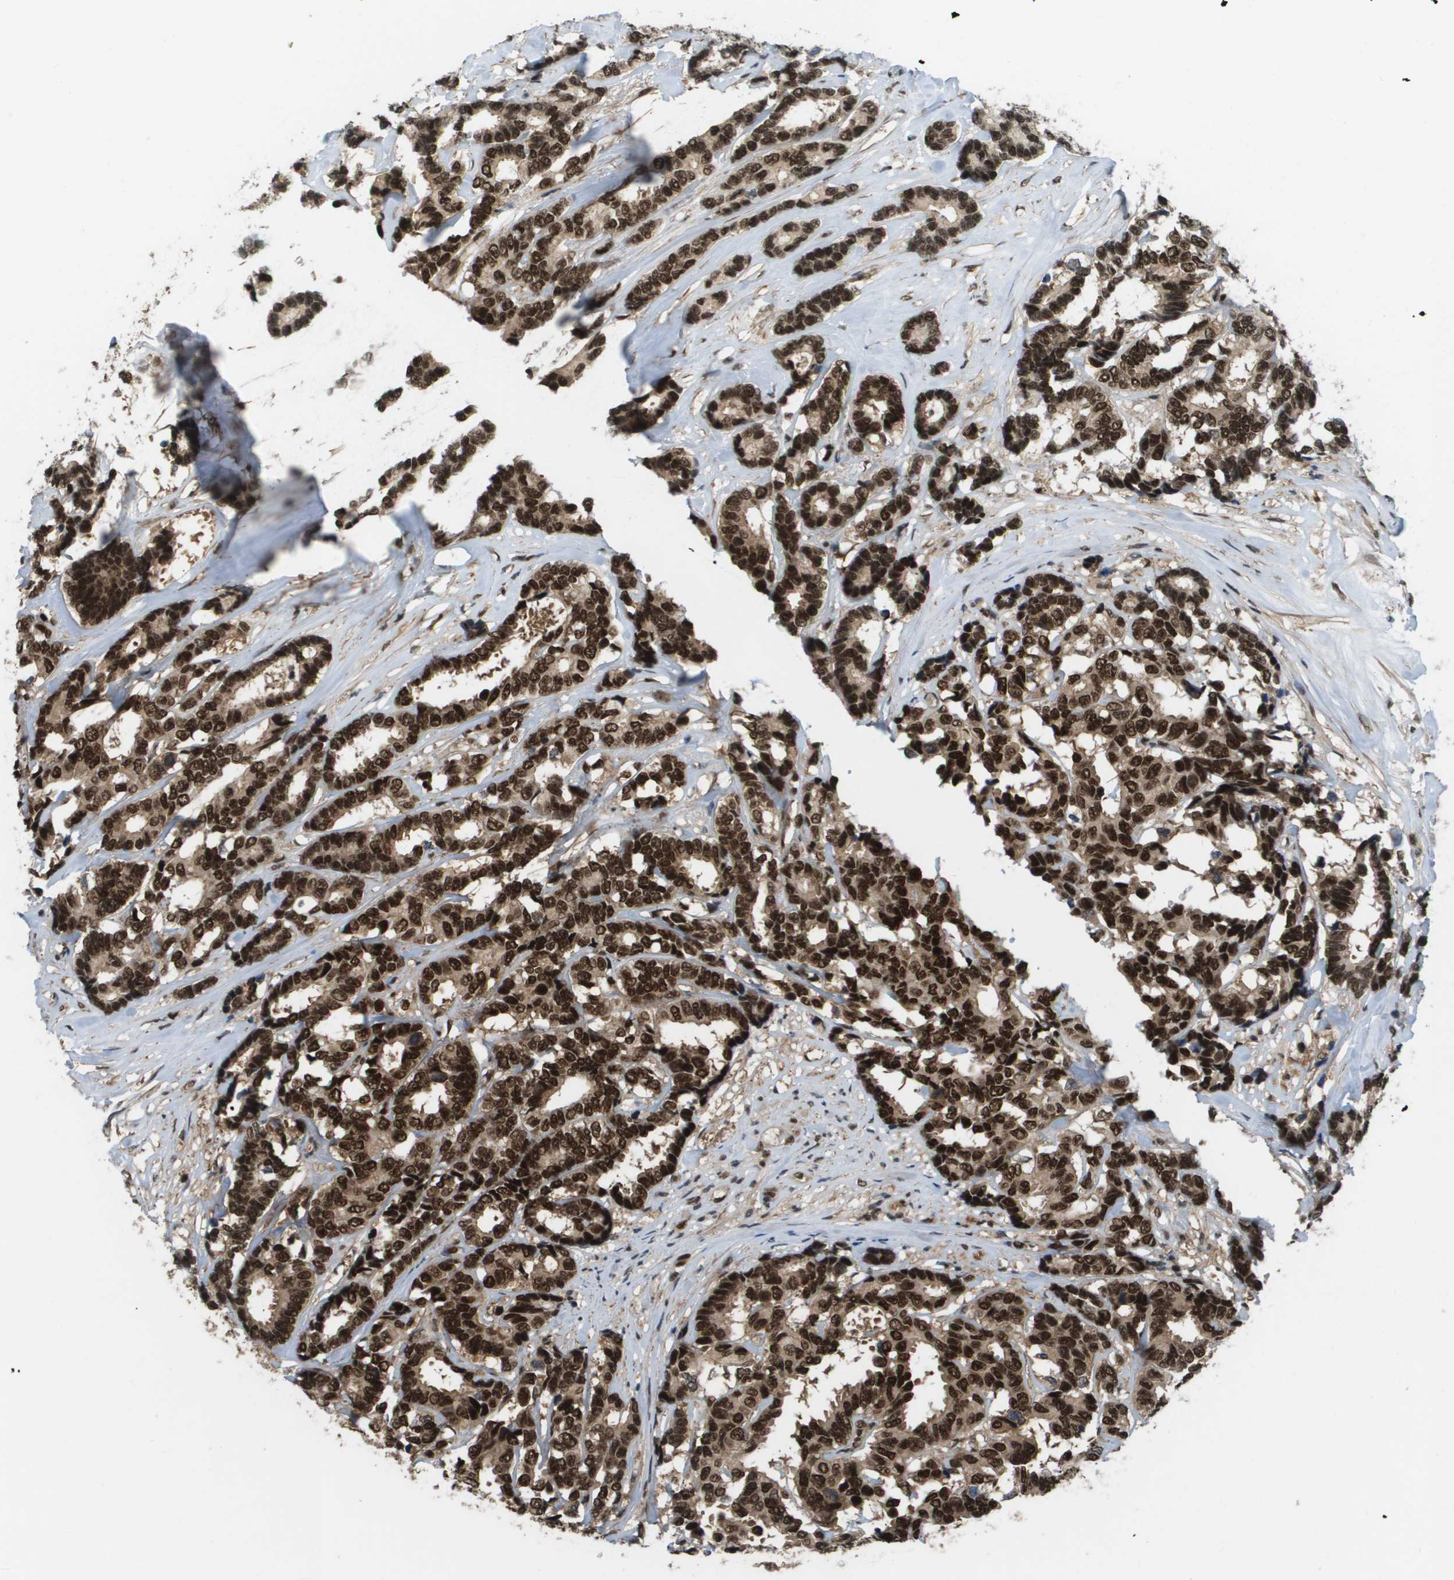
{"staining": {"intensity": "strong", "quantity": ">75%", "location": "cytoplasmic/membranous,nuclear"}, "tissue": "breast cancer", "cell_type": "Tumor cells", "image_type": "cancer", "snomed": [{"axis": "morphology", "description": "Duct carcinoma"}, {"axis": "topography", "description": "Breast"}], "caption": "High-power microscopy captured an immunohistochemistry photomicrograph of breast intraductal carcinoma, revealing strong cytoplasmic/membranous and nuclear staining in about >75% of tumor cells. Nuclei are stained in blue.", "gene": "PRCC", "patient": {"sex": "female", "age": 87}}